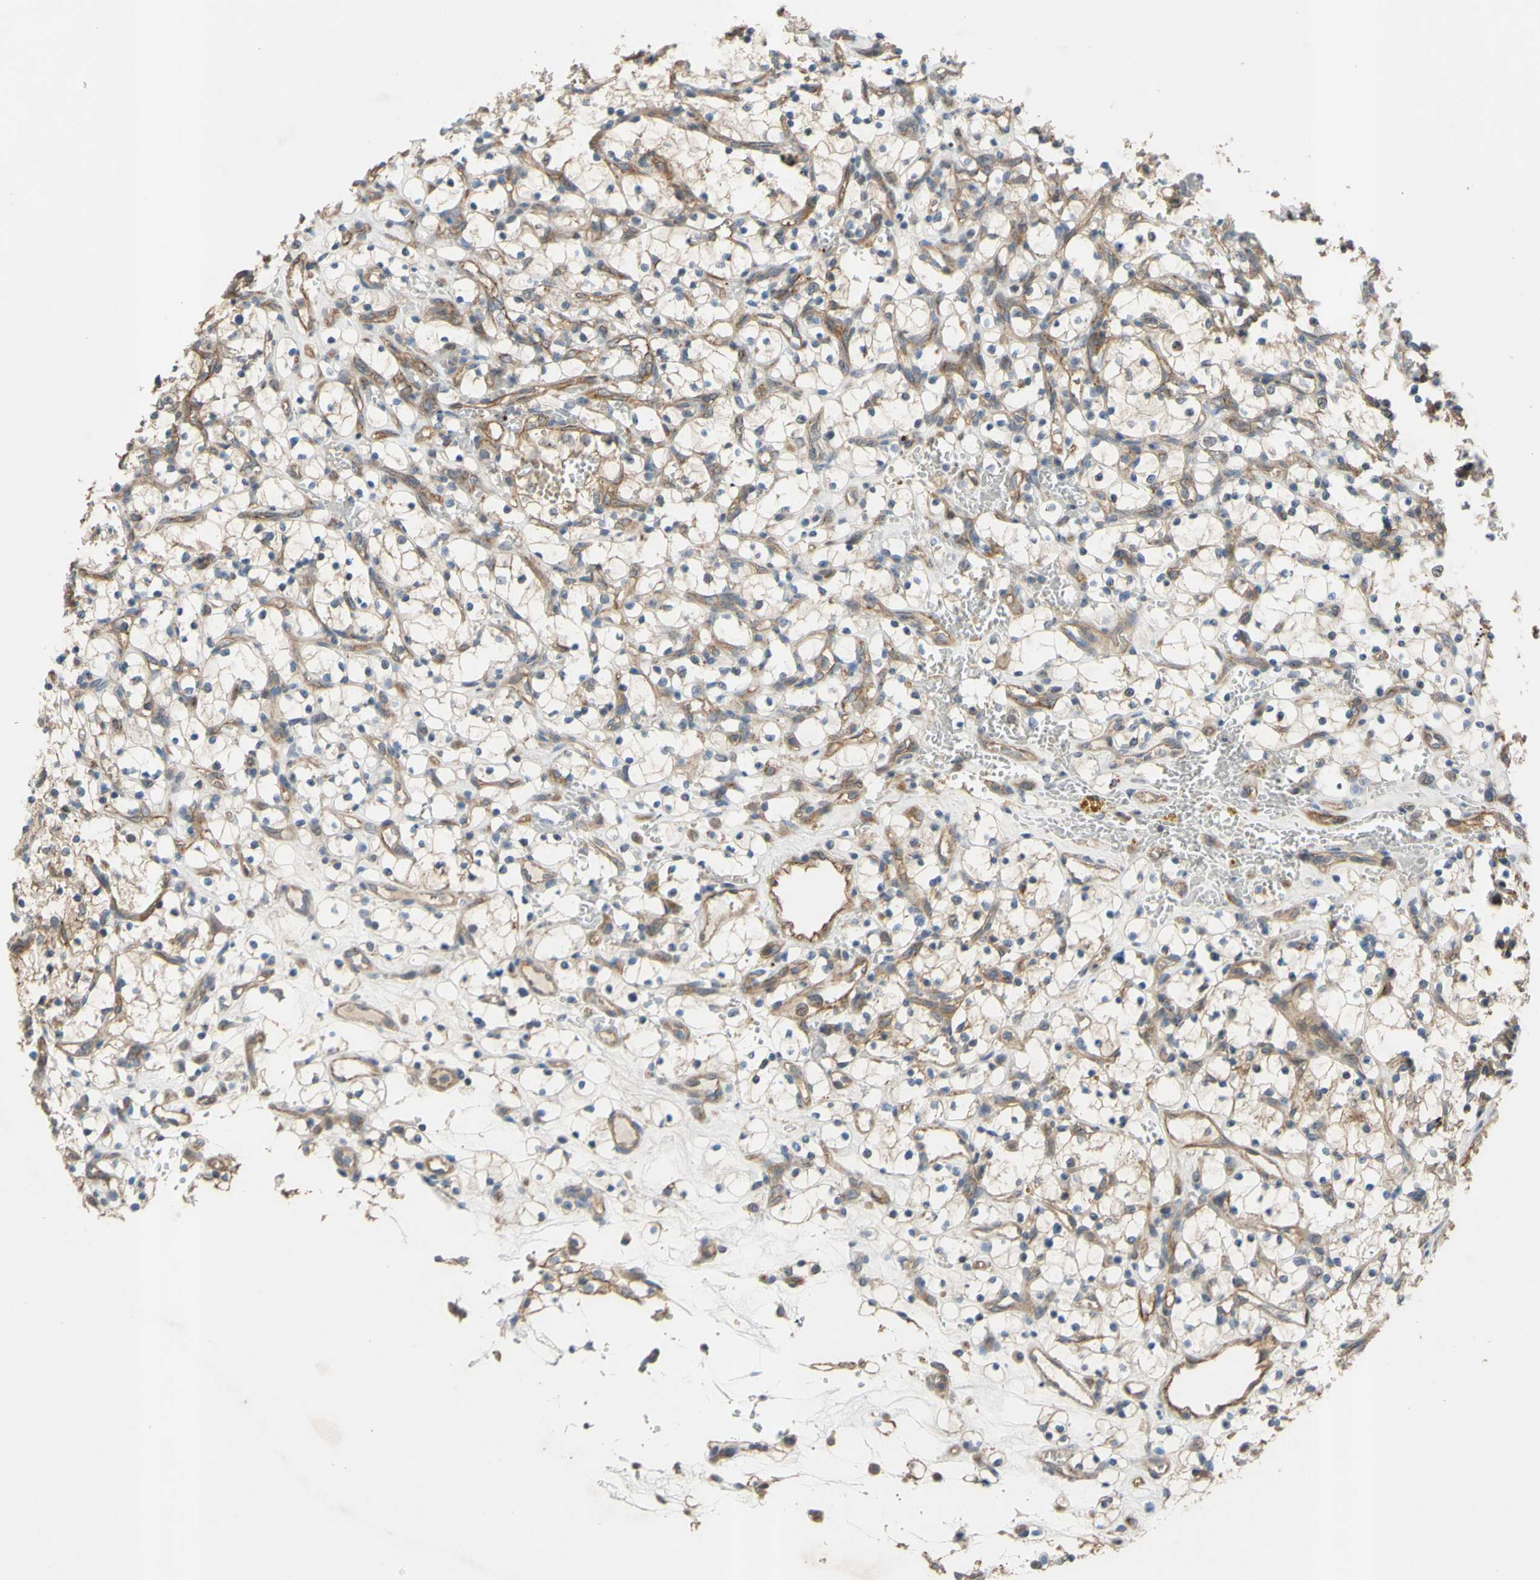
{"staining": {"intensity": "weak", "quantity": "<25%", "location": "cytoplasmic/membranous"}, "tissue": "renal cancer", "cell_type": "Tumor cells", "image_type": "cancer", "snomed": [{"axis": "morphology", "description": "Adenocarcinoma, NOS"}, {"axis": "topography", "description": "Kidney"}], "caption": "A histopathology image of human renal cancer (adenocarcinoma) is negative for staining in tumor cells.", "gene": "SHROOM4", "patient": {"sex": "female", "age": 69}}